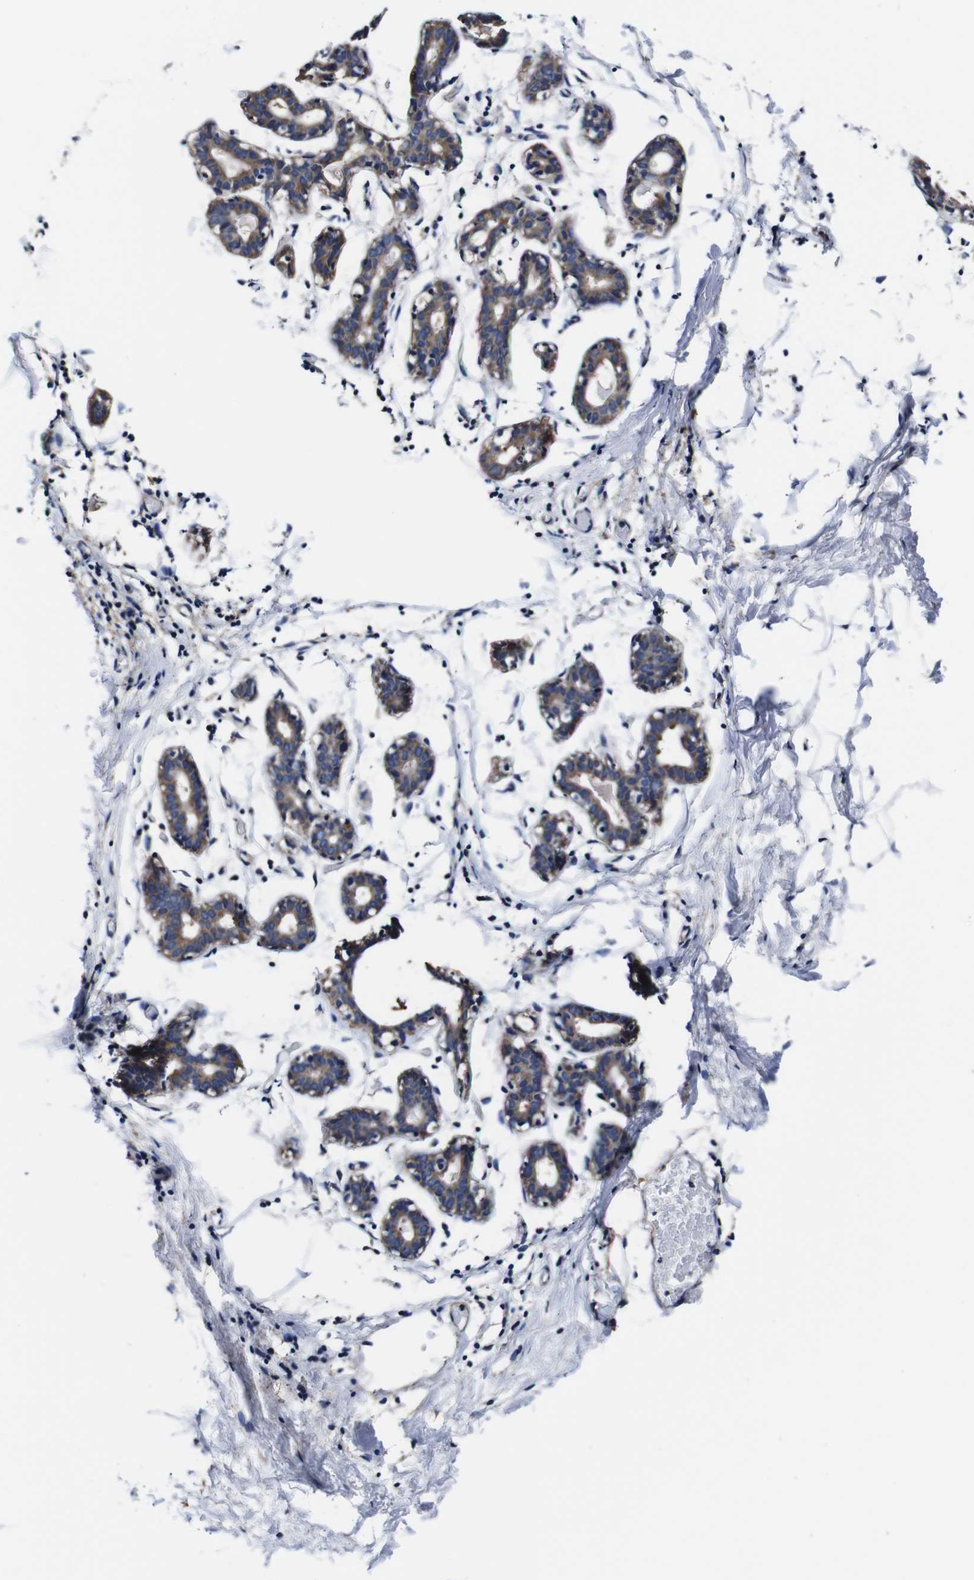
{"staining": {"intensity": "negative", "quantity": "none", "location": "none"}, "tissue": "breast", "cell_type": "Adipocytes", "image_type": "normal", "snomed": [{"axis": "morphology", "description": "Normal tissue, NOS"}, {"axis": "topography", "description": "Breast"}], "caption": "Immunohistochemistry micrograph of normal human breast stained for a protein (brown), which reveals no positivity in adipocytes. (Brightfield microscopy of DAB immunohistochemistry (IHC) at high magnification).", "gene": "PDCD6IP", "patient": {"sex": "female", "age": 27}}